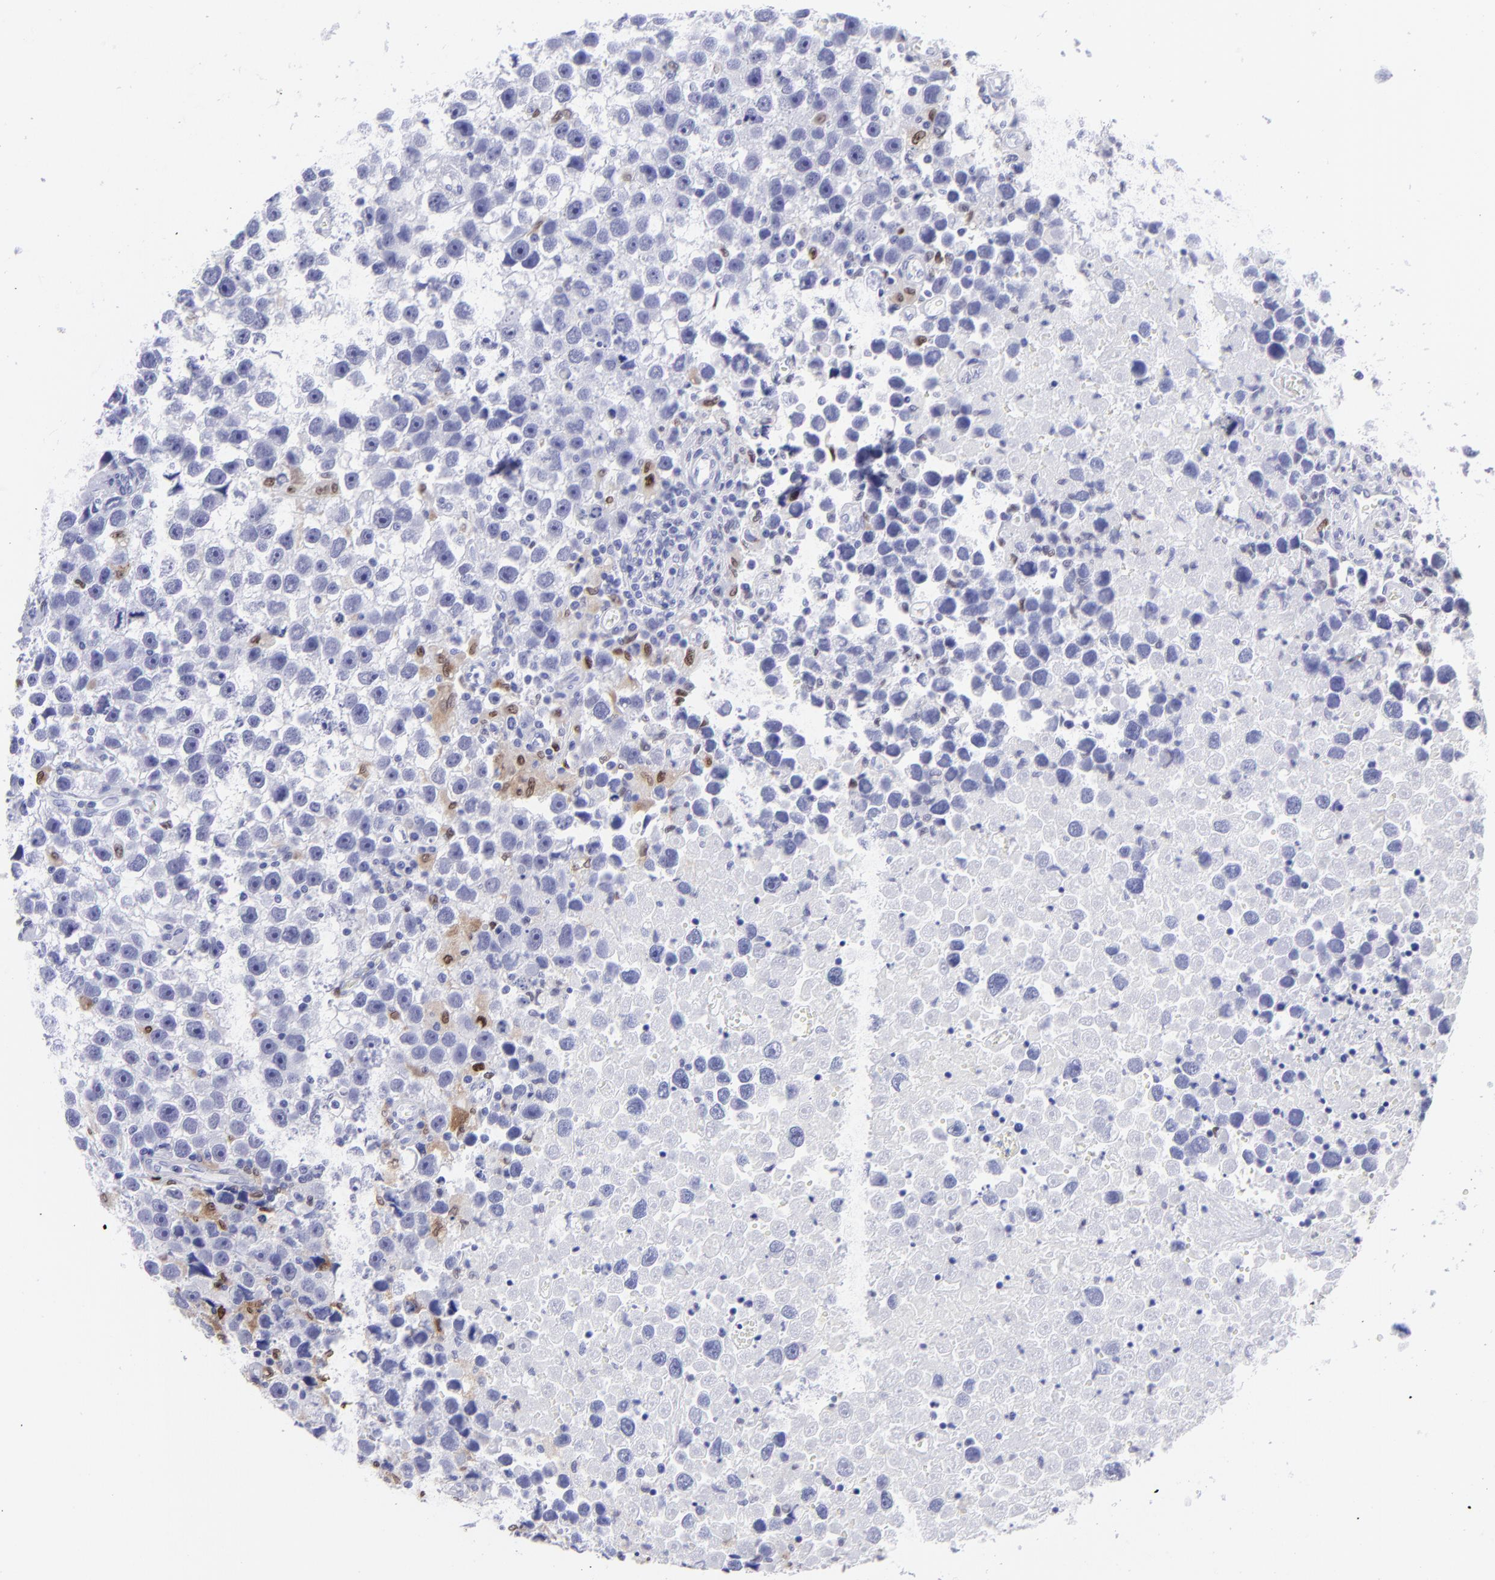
{"staining": {"intensity": "weak", "quantity": "<25%", "location": "cytoplasmic/membranous,nuclear"}, "tissue": "testis cancer", "cell_type": "Tumor cells", "image_type": "cancer", "snomed": [{"axis": "morphology", "description": "Seminoma, NOS"}, {"axis": "topography", "description": "Testis"}], "caption": "Immunohistochemical staining of testis seminoma demonstrates no significant staining in tumor cells.", "gene": "MITF", "patient": {"sex": "male", "age": 43}}